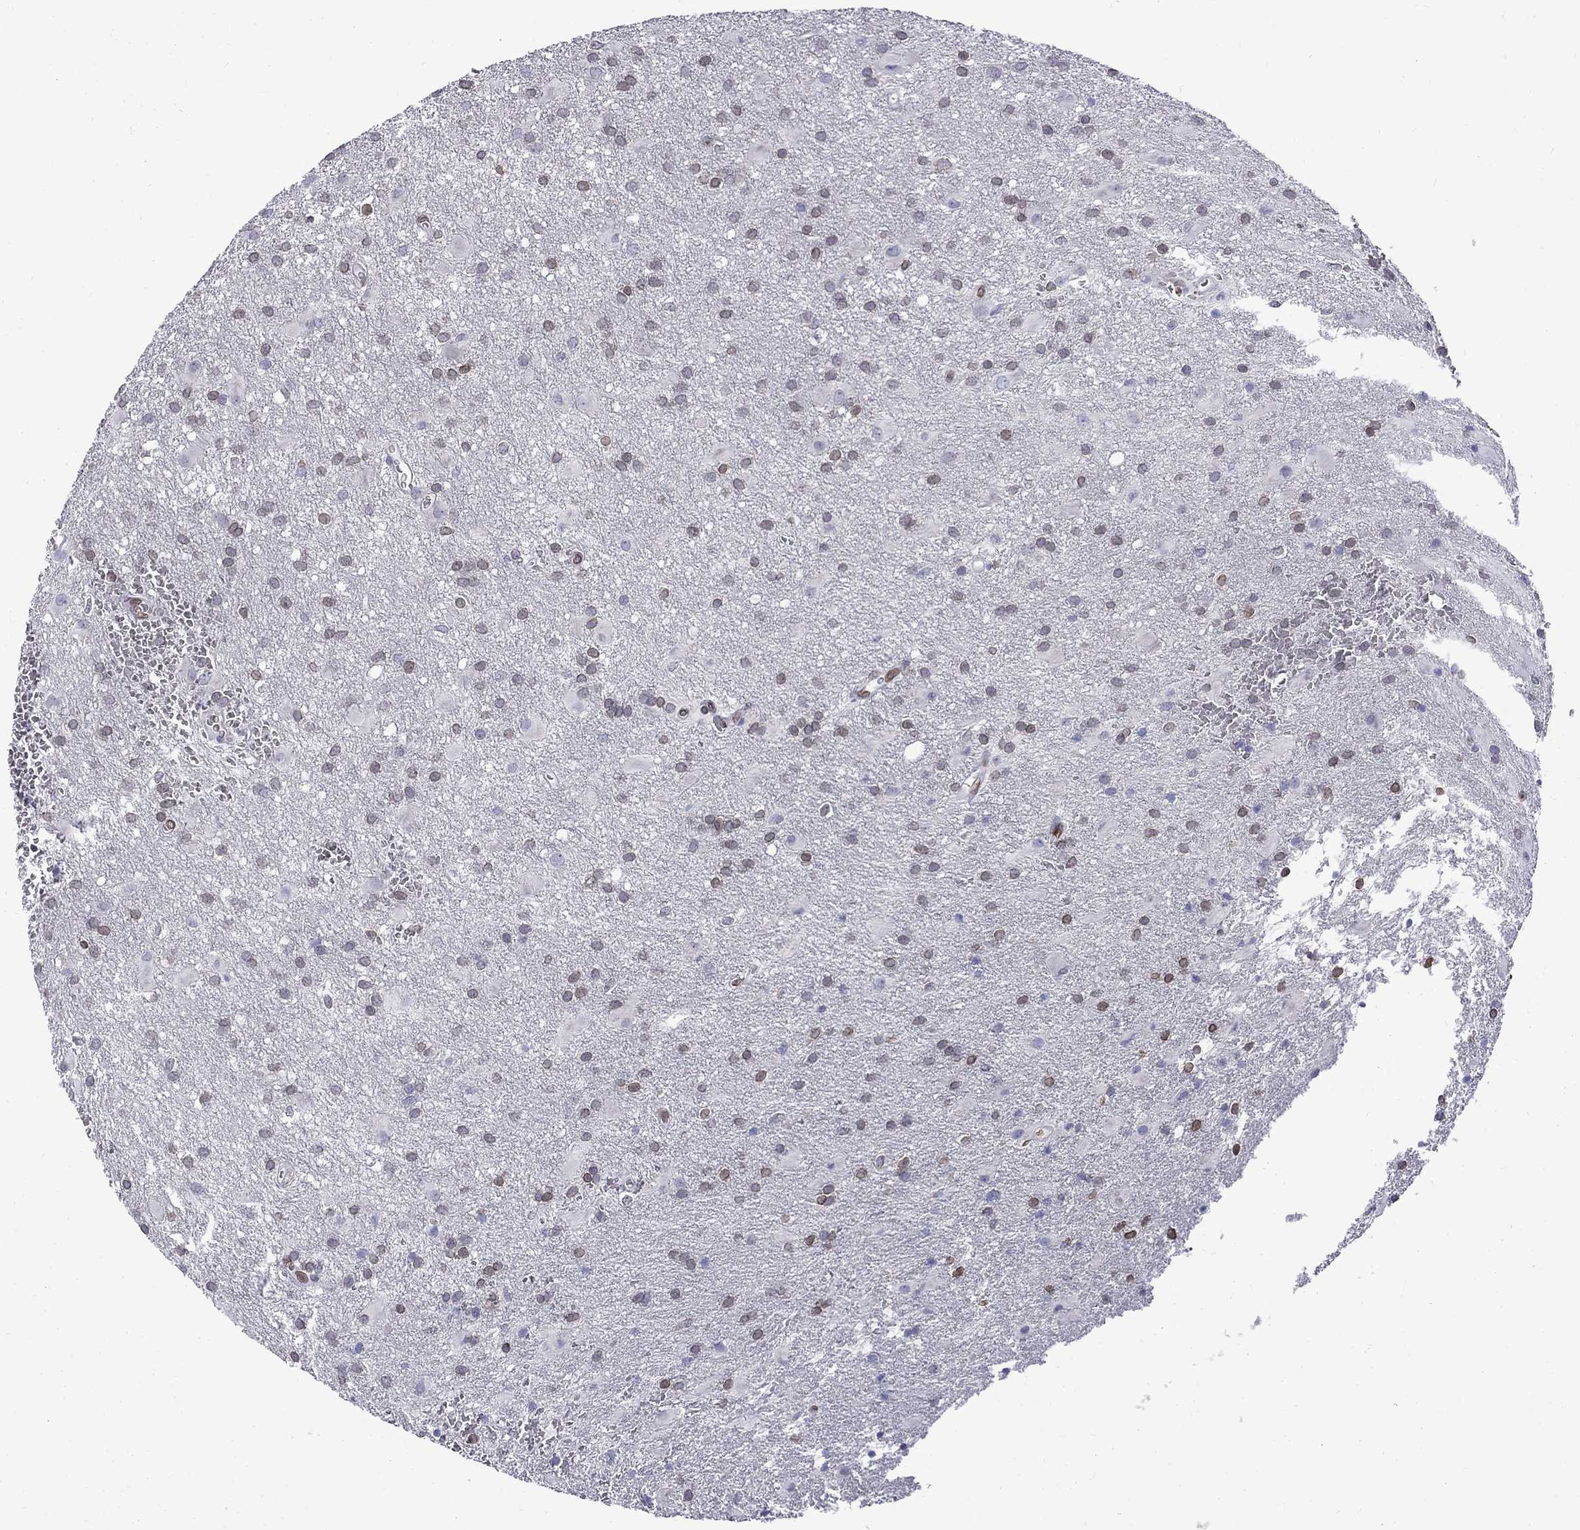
{"staining": {"intensity": "weak", "quantity": "25%-75%", "location": "cytoplasmic/membranous,nuclear"}, "tissue": "glioma", "cell_type": "Tumor cells", "image_type": "cancer", "snomed": [{"axis": "morphology", "description": "Glioma, malignant, Low grade"}, {"axis": "topography", "description": "Brain"}], "caption": "Glioma stained for a protein (brown) shows weak cytoplasmic/membranous and nuclear positive expression in about 25%-75% of tumor cells.", "gene": "SLA", "patient": {"sex": "male", "age": 58}}